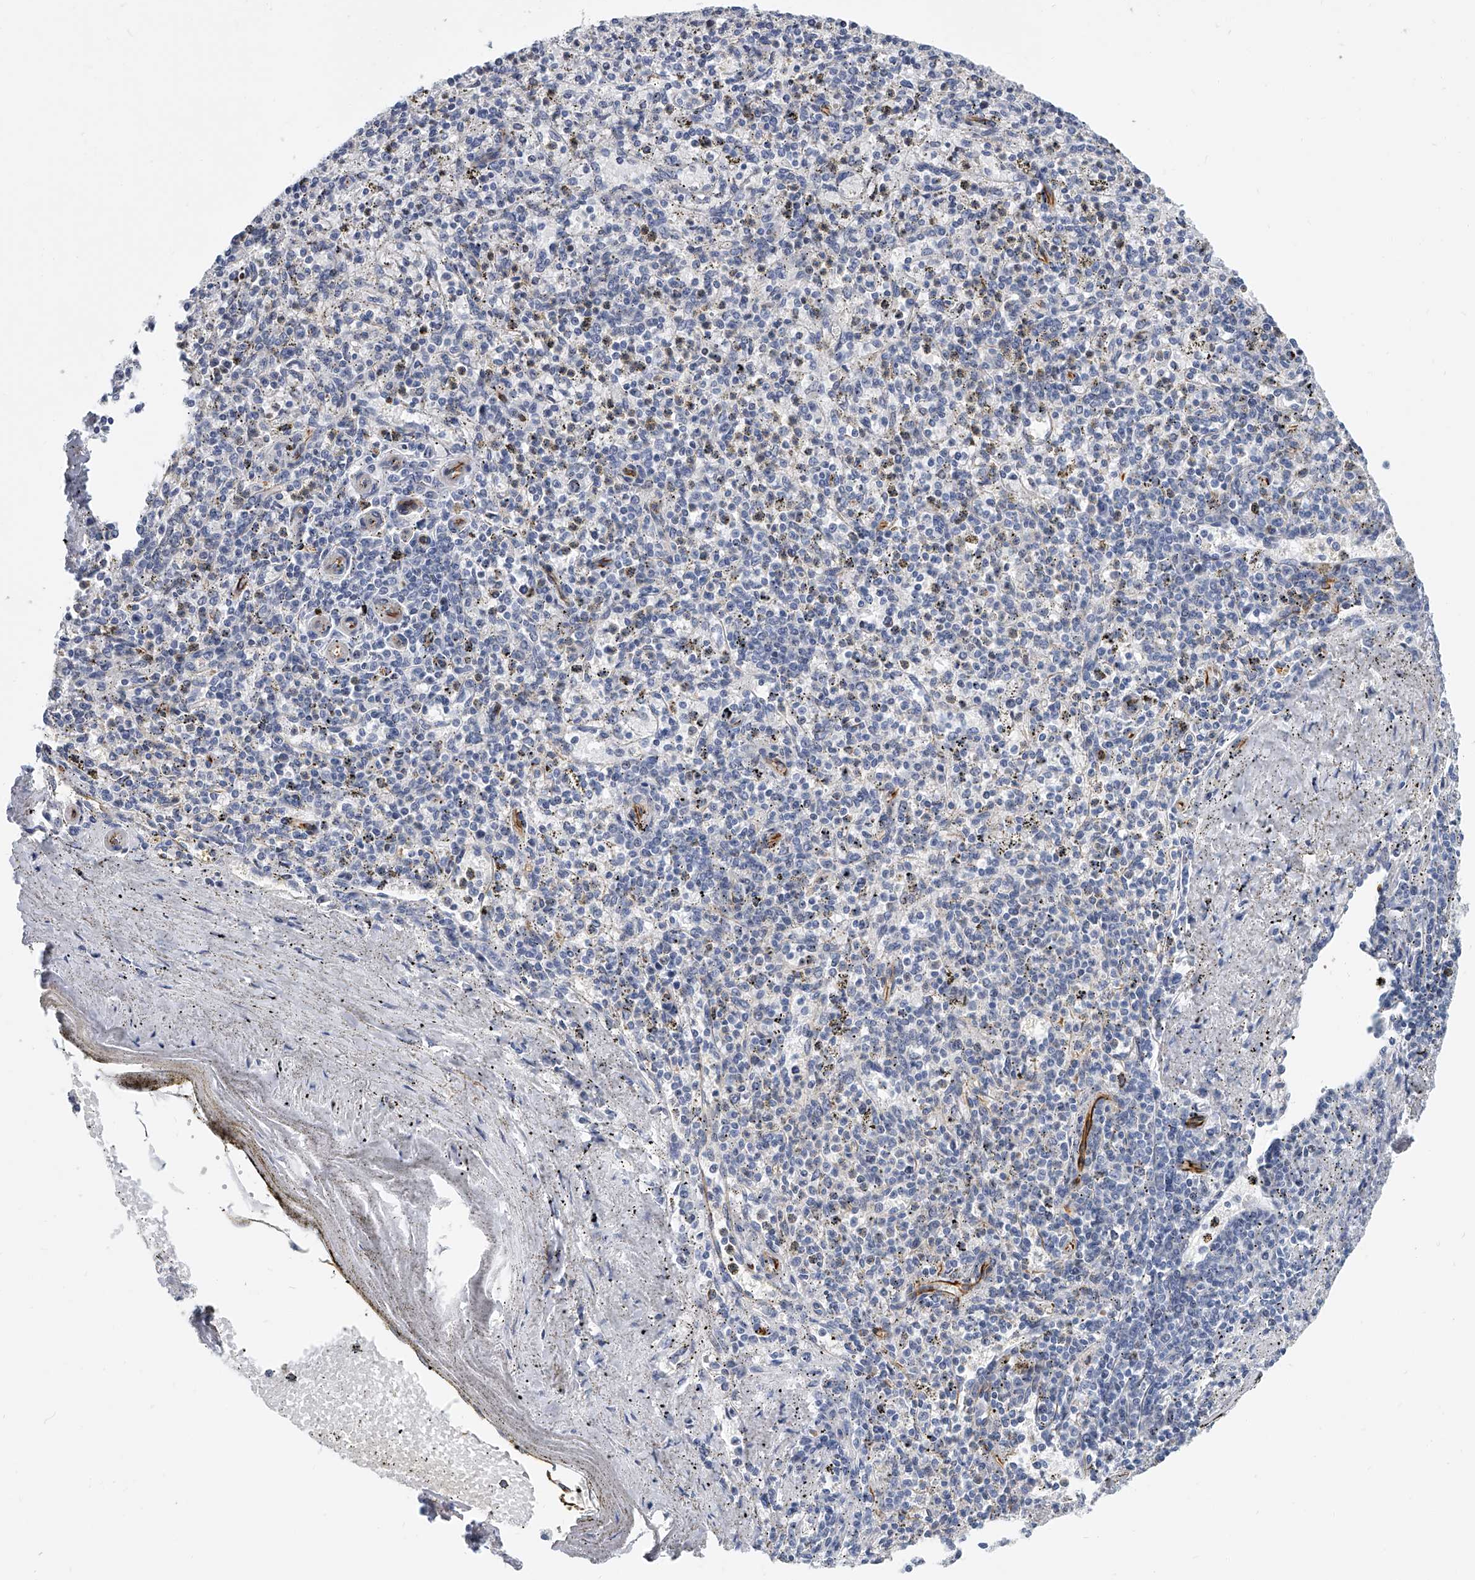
{"staining": {"intensity": "negative", "quantity": "none", "location": "none"}, "tissue": "spleen", "cell_type": "Cells in red pulp", "image_type": "normal", "snomed": [{"axis": "morphology", "description": "Normal tissue, NOS"}, {"axis": "topography", "description": "Spleen"}], "caption": "A micrograph of human spleen is negative for staining in cells in red pulp. Nuclei are stained in blue.", "gene": "KIRREL1", "patient": {"sex": "male", "age": 72}}